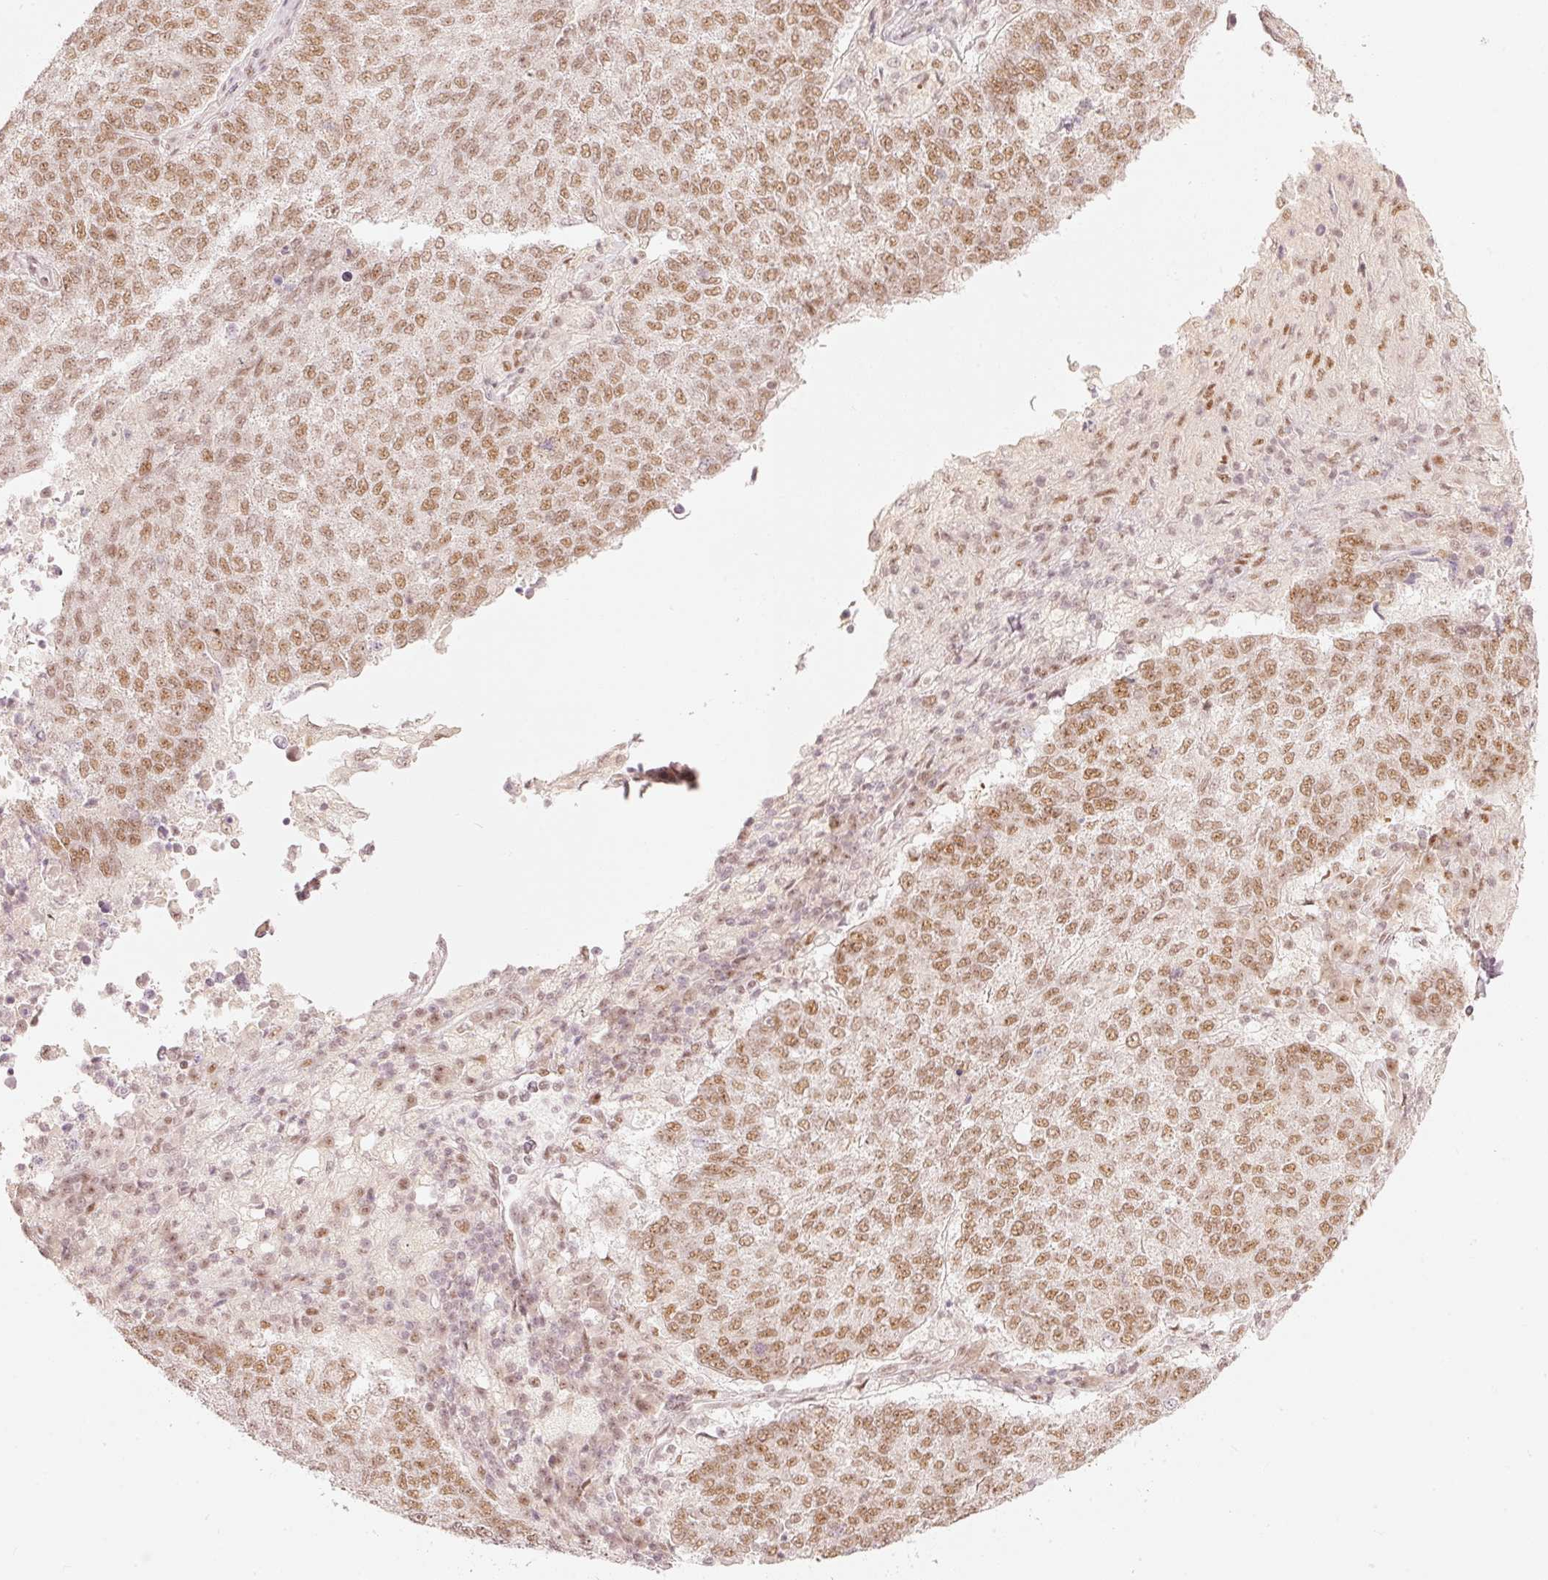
{"staining": {"intensity": "moderate", "quantity": ">75%", "location": "nuclear"}, "tissue": "lung cancer", "cell_type": "Tumor cells", "image_type": "cancer", "snomed": [{"axis": "morphology", "description": "Squamous cell carcinoma, NOS"}, {"axis": "topography", "description": "Lung"}], "caption": "Protein staining of lung cancer tissue demonstrates moderate nuclear staining in about >75% of tumor cells.", "gene": "PPP1R10", "patient": {"sex": "male", "age": 73}}